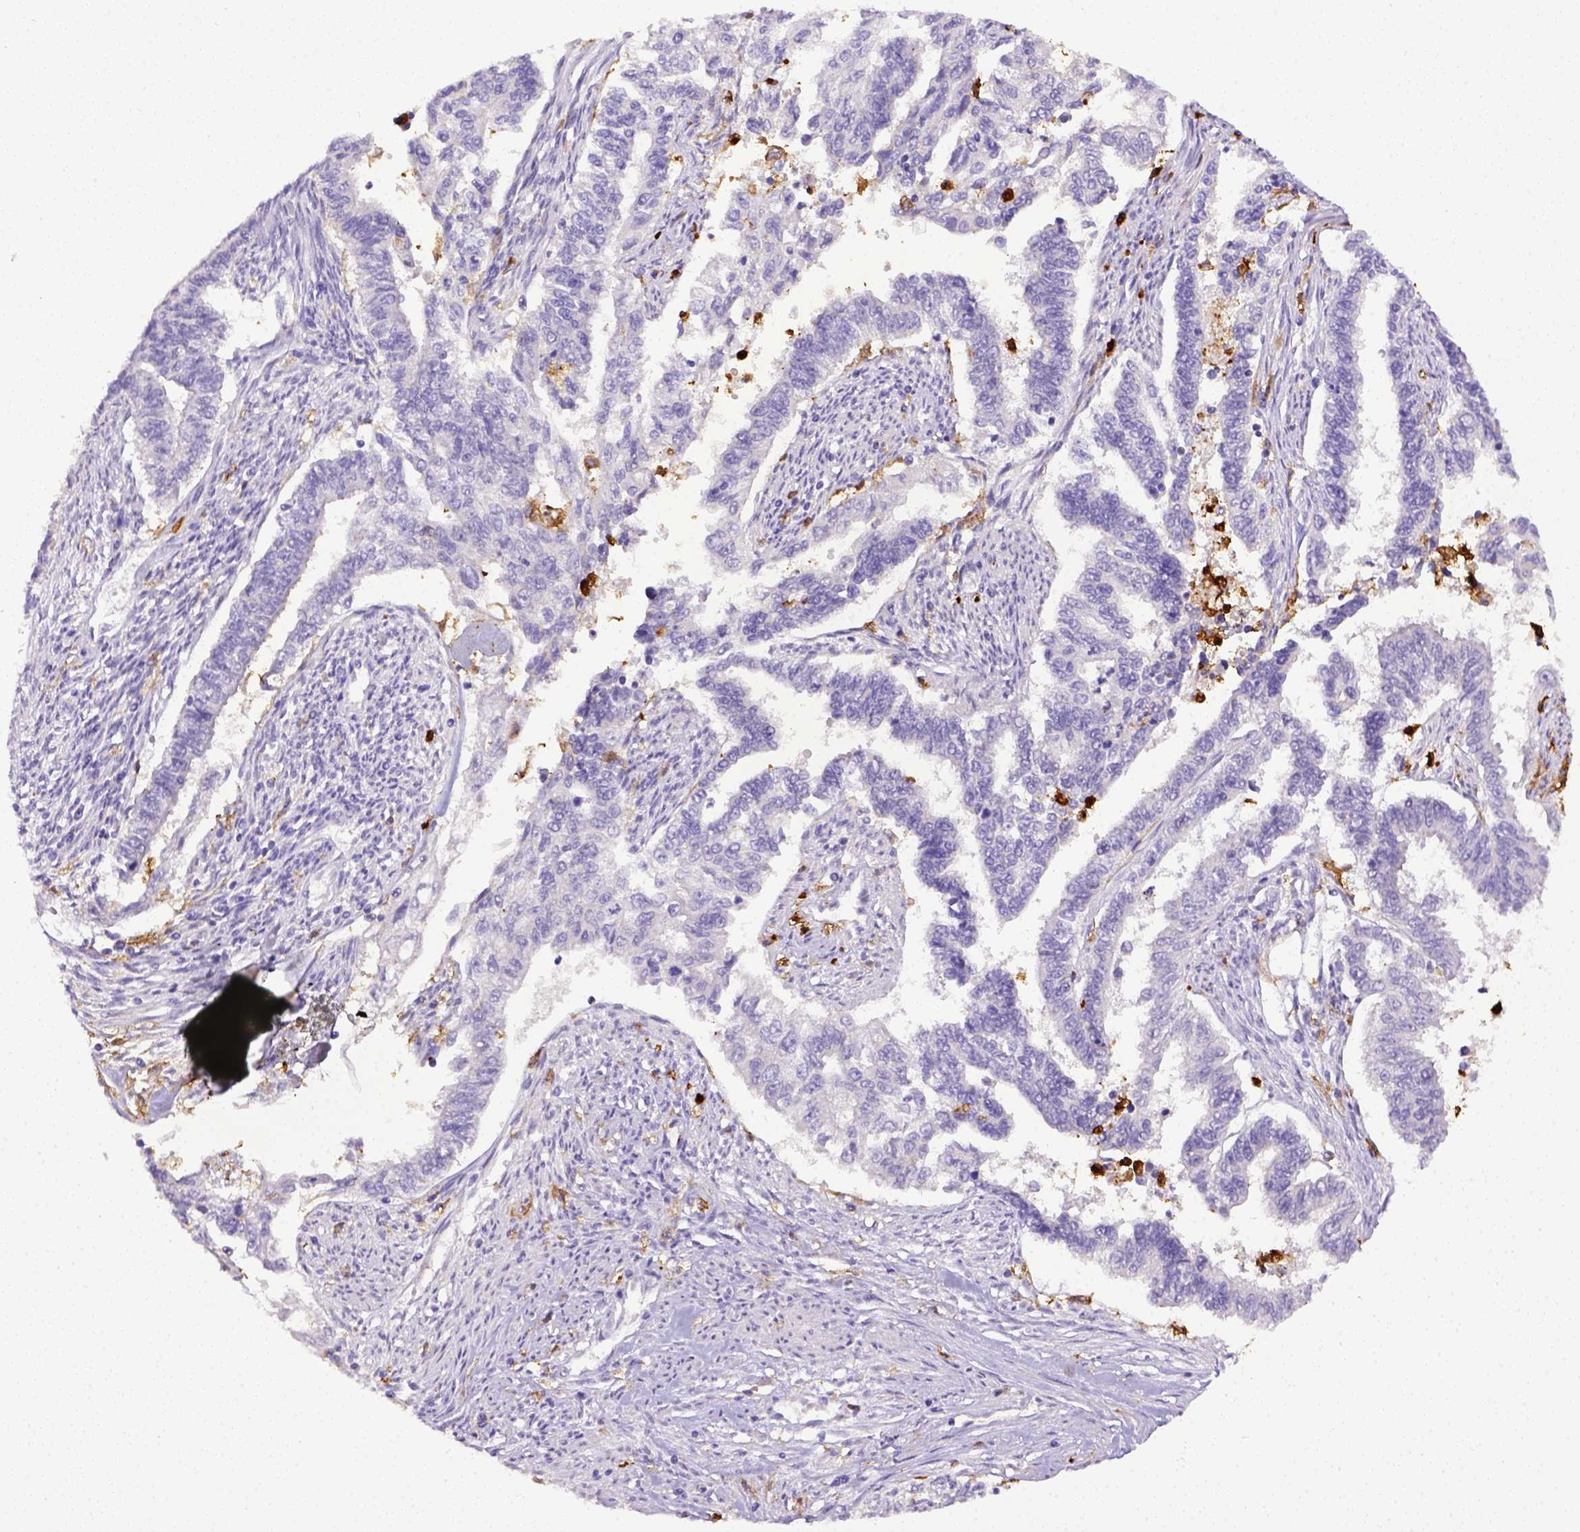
{"staining": {"intensity": "negative", "quantity": "none", "location": "none"}, "tissue": "endometrial cancer", "cell_type": "Tumor cells", "image_type": "cancer", "snomed": [{"axis": "morphology", "description": "Adenocarcinoma, NOS"}, {"axis": "topography", "description": "Uterus"}], "caption": "Immunohistochemical staining of human endometrial cancer shows no significant positivity in tumor cells.", "gene": "ITGAM", "patient": {"sex": "female", "age": 59}}